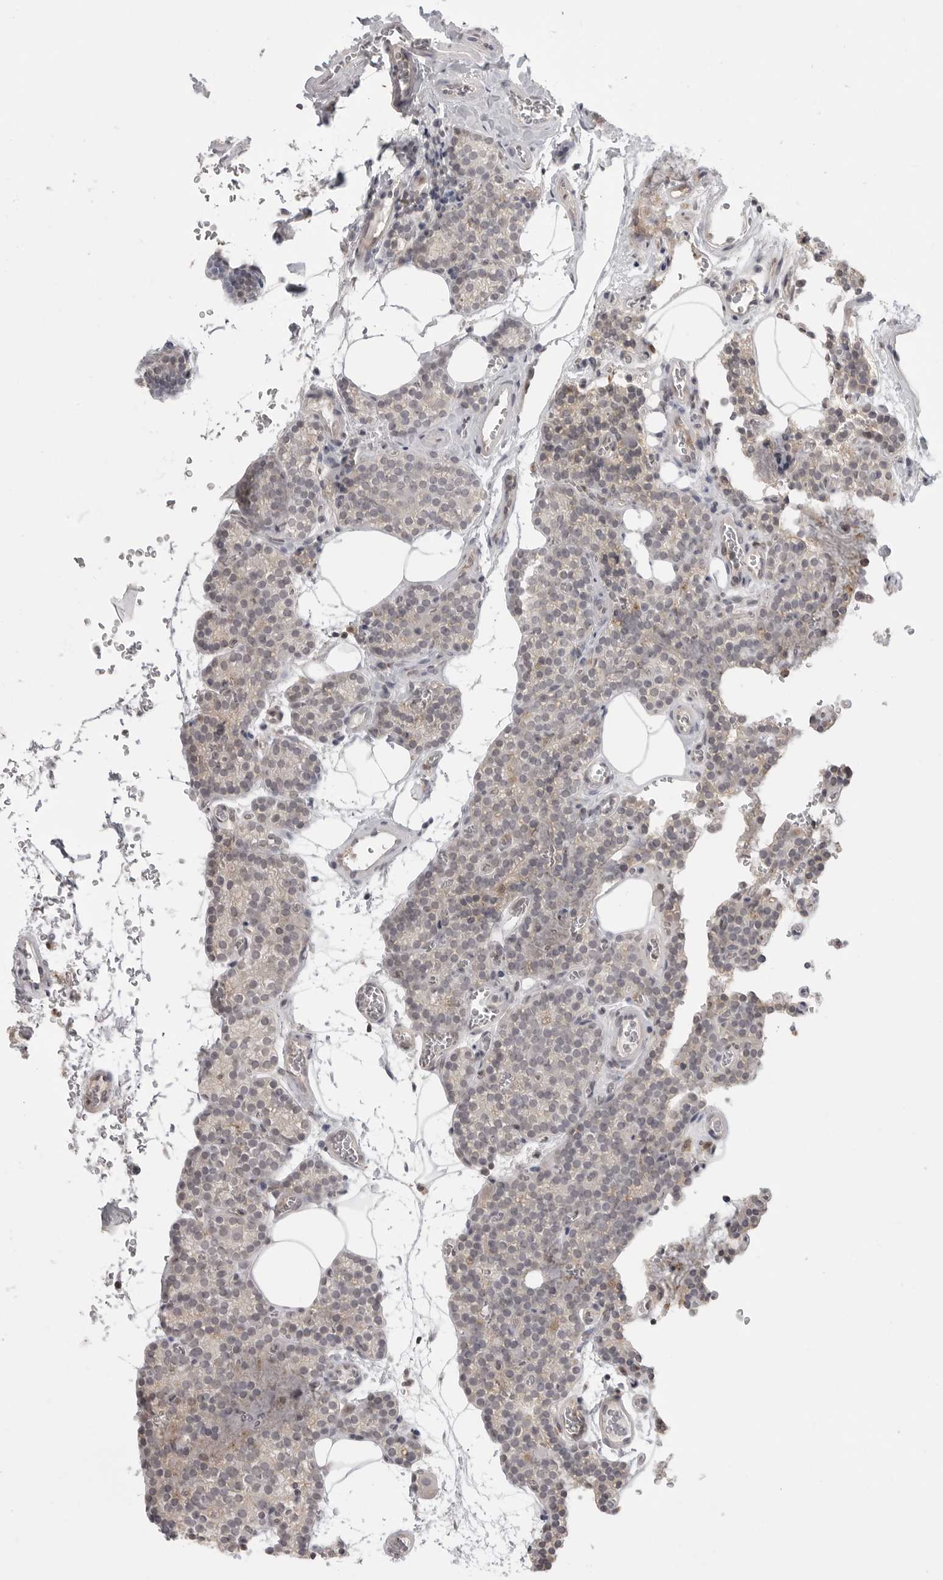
{"staining": {"intensity": "negative", "quantity": "none", "location": "none"}, "tissue": "parathyroid gland", "cell_type": "Glandular cells", "image_type": "normal", "snomed": [{"axis": "morphology", "description": "Normal tissue, NOS"}, {"axis": "topography", "description": "Parathyroid gland"}], "caption": "High power microscopy image of an immunohistochemistry micrograph of normal parathyroid gland, revealing no significant positivity in glandular cells.", "gene": "IFNGR1", "patient": {"sex": "female", "age": 64}}